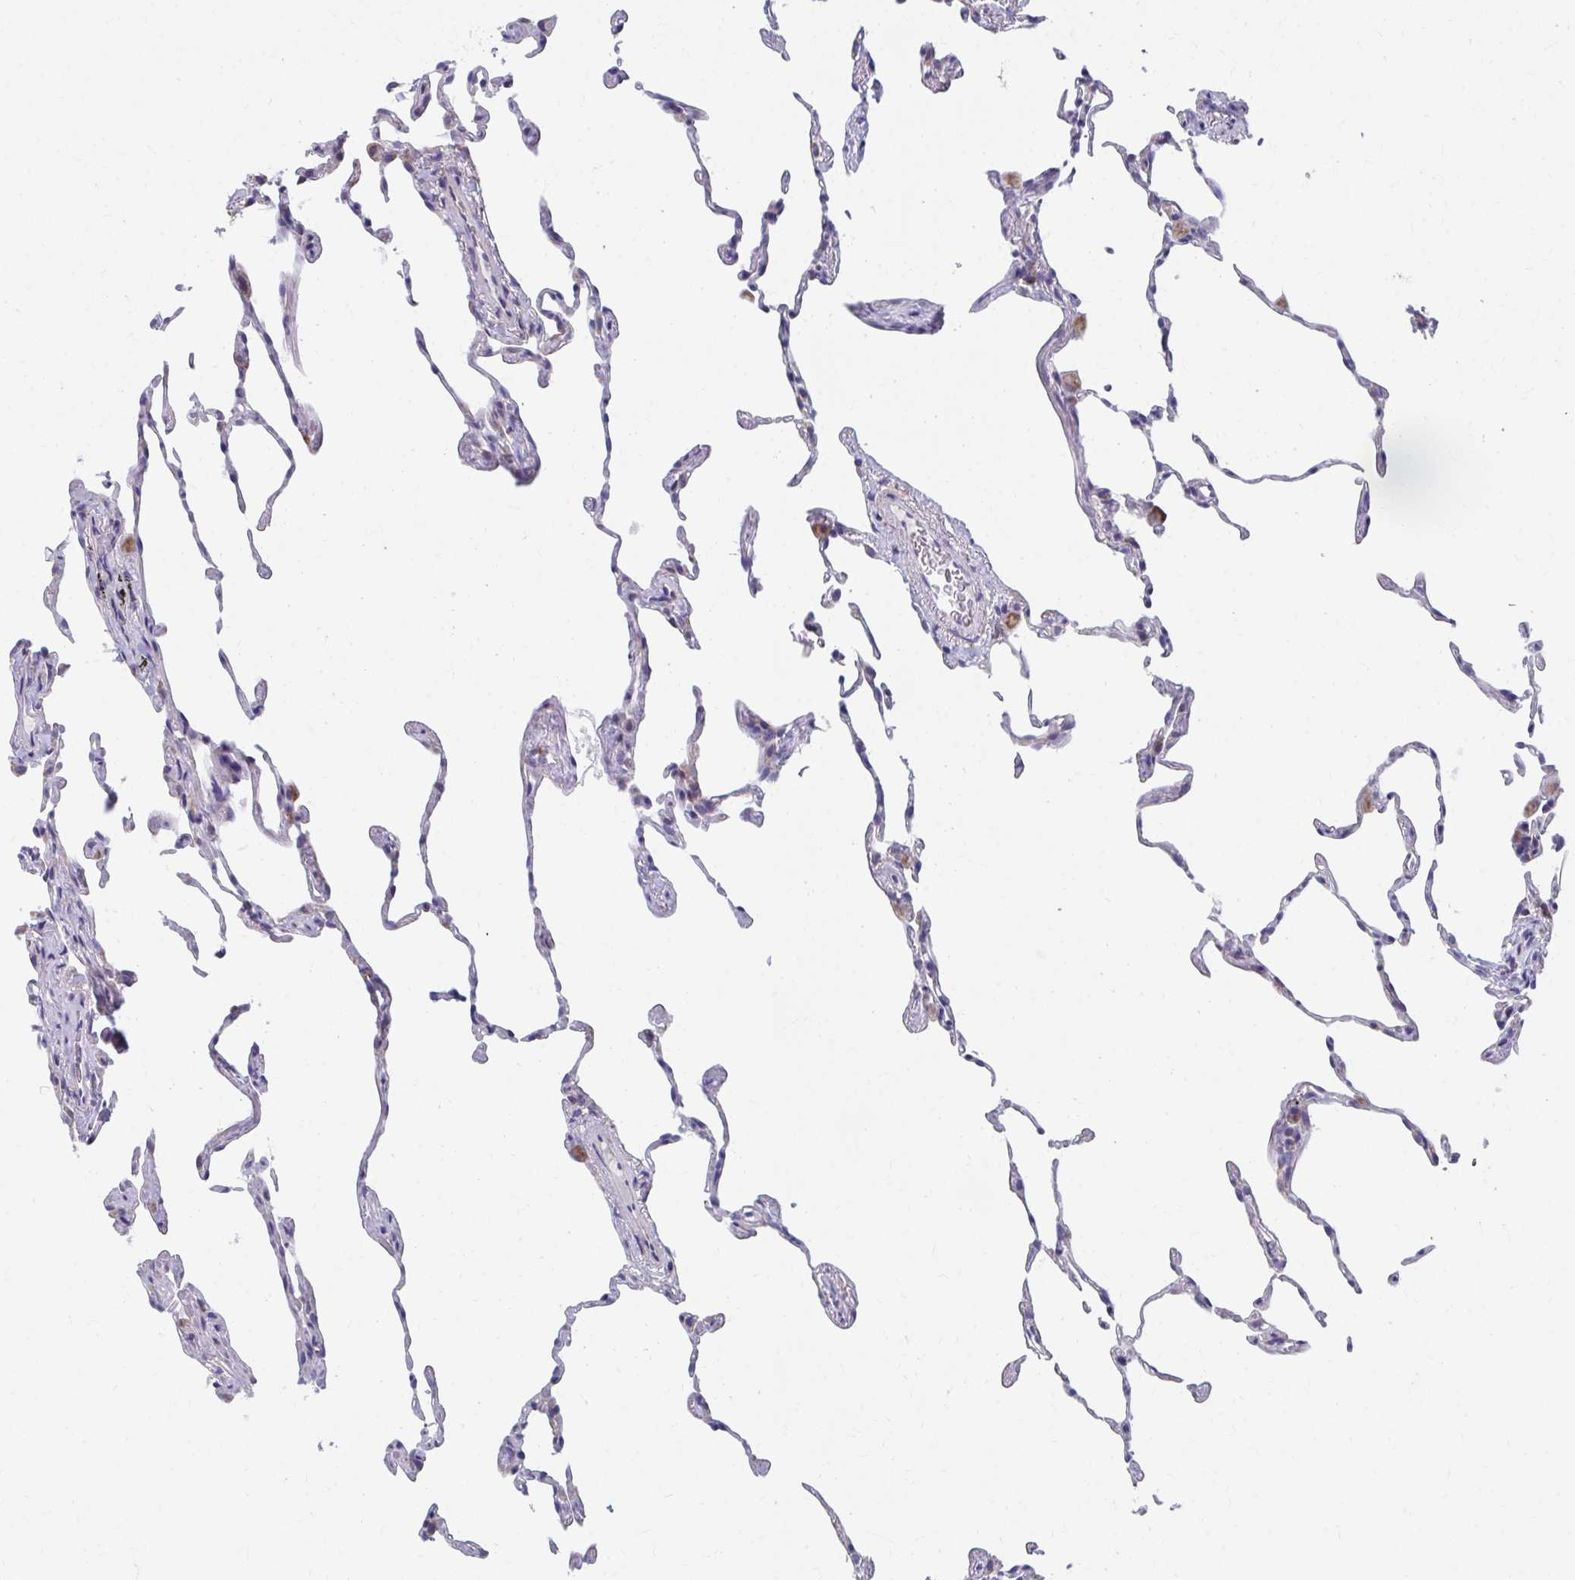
{"staining": {"intensity": "negative", "quantity": "none", "location": "none"}, "tissue": "lung", "cell_type": "Alveolar cells", "image_type": "normal", "snomed": [{"axis": "morphology", "description": "Normal tissue, NOS"}, {"axis": "topography", "description": "Lung"}], "caption": "Protein analysis of benign lung demonstrates no significant positivity in alveolar cells. The staining is performed using DAB (3,3'-diaminobenzidine) brown chromogen with nuclei counter-stained in using hematoxylin.", "gene": "RCC1L", "patient": {"sex": "female", "age": 57}}